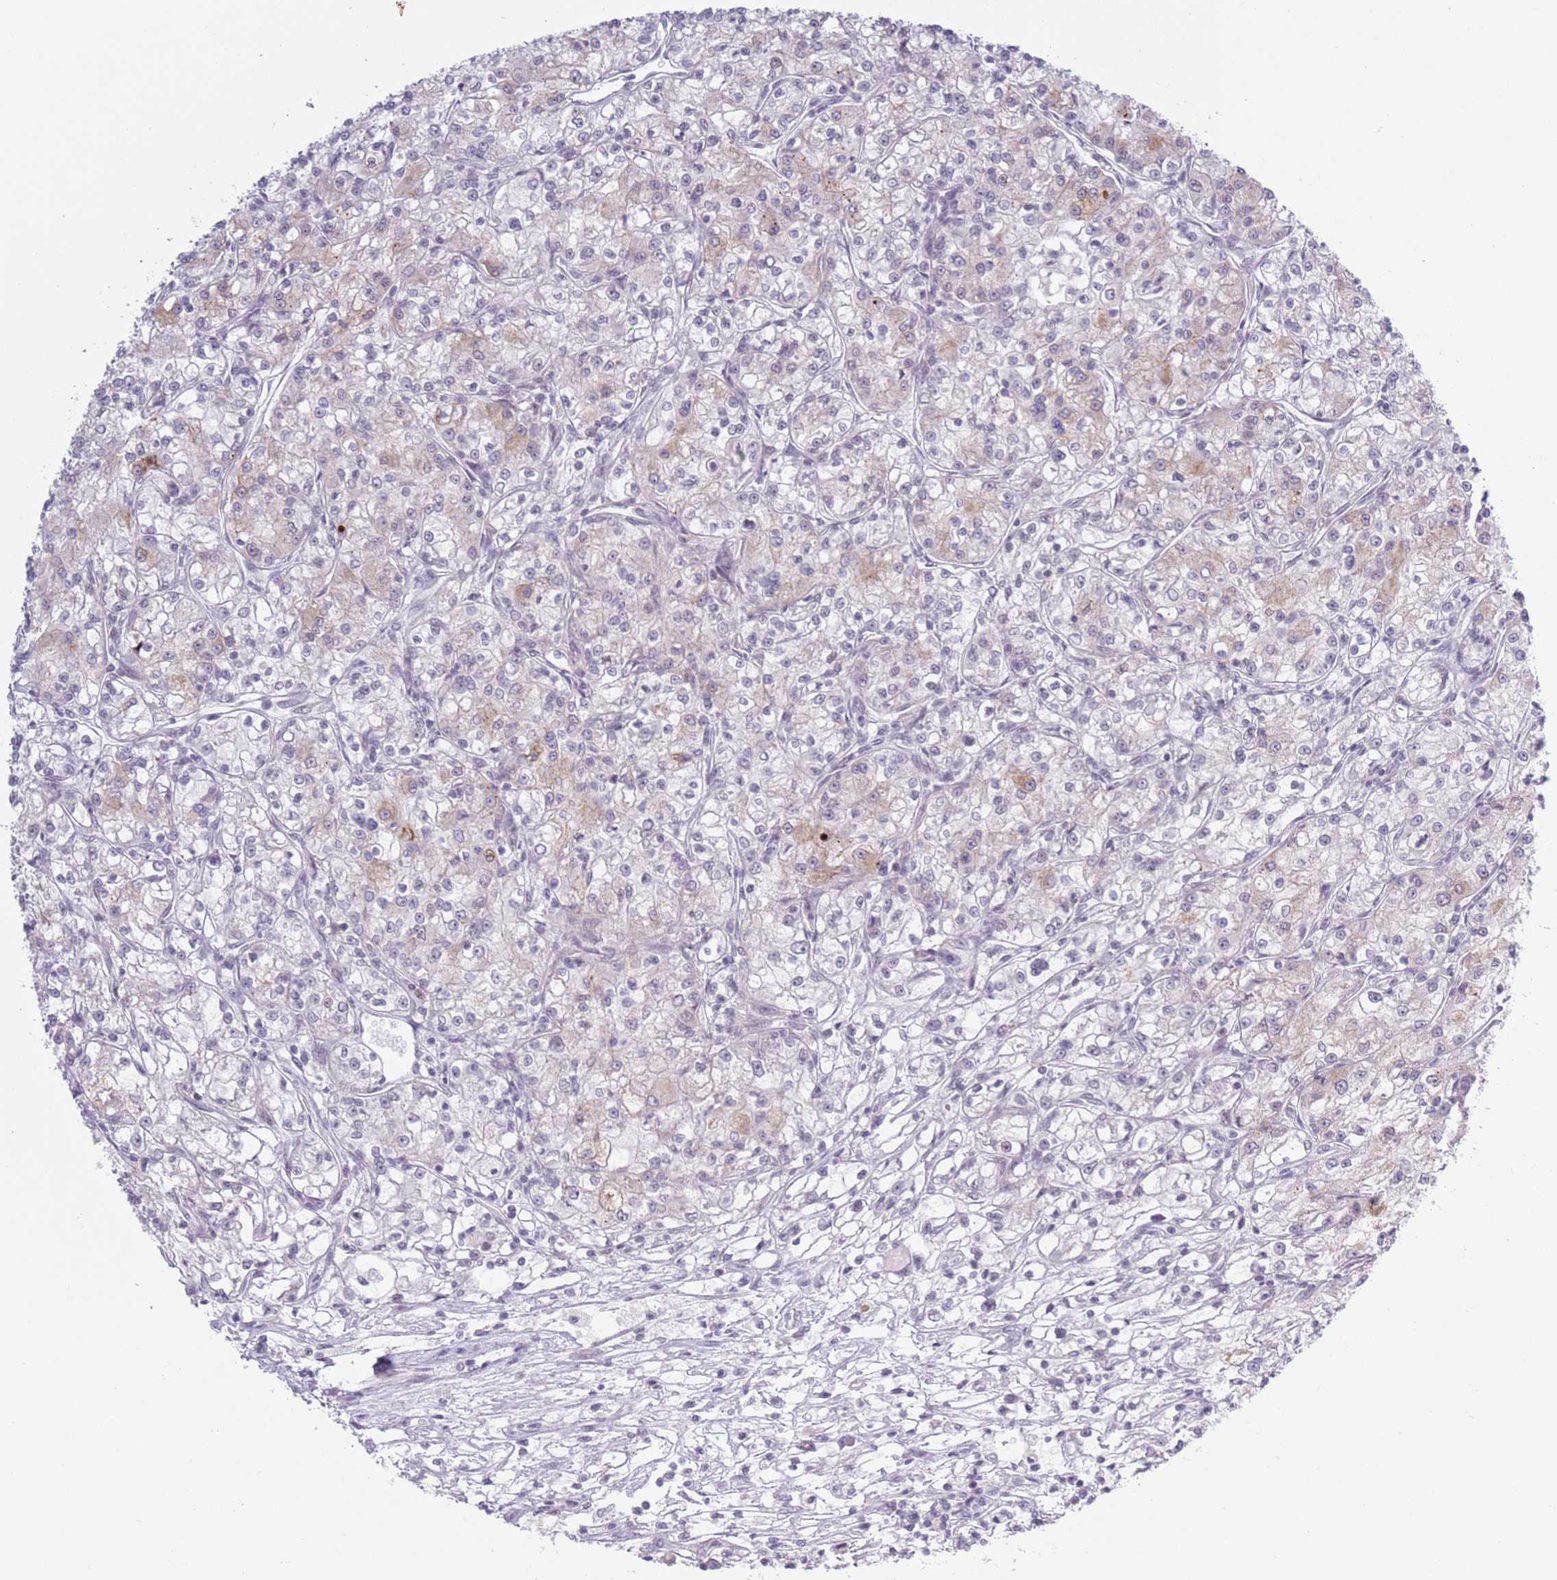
{"staining": {"intensity": "negative", "quantity": "none", "location": "none"}, "tissue": "renal cancer", "cell_type": "Tumor cells", "image_type": "cancer", "snomed": [{"axis": "morphology", "description": "Adenocarcinoma, NOS"}, {"axis": "topography", "description": "Kidney"}], "caption": "This is an immunohistochemistry (IHC) histopathology image of renal cancer. There is no staining in tumor cells.", "gene": "MRPL34", "patient": {"sex": "female", "age": 59}}